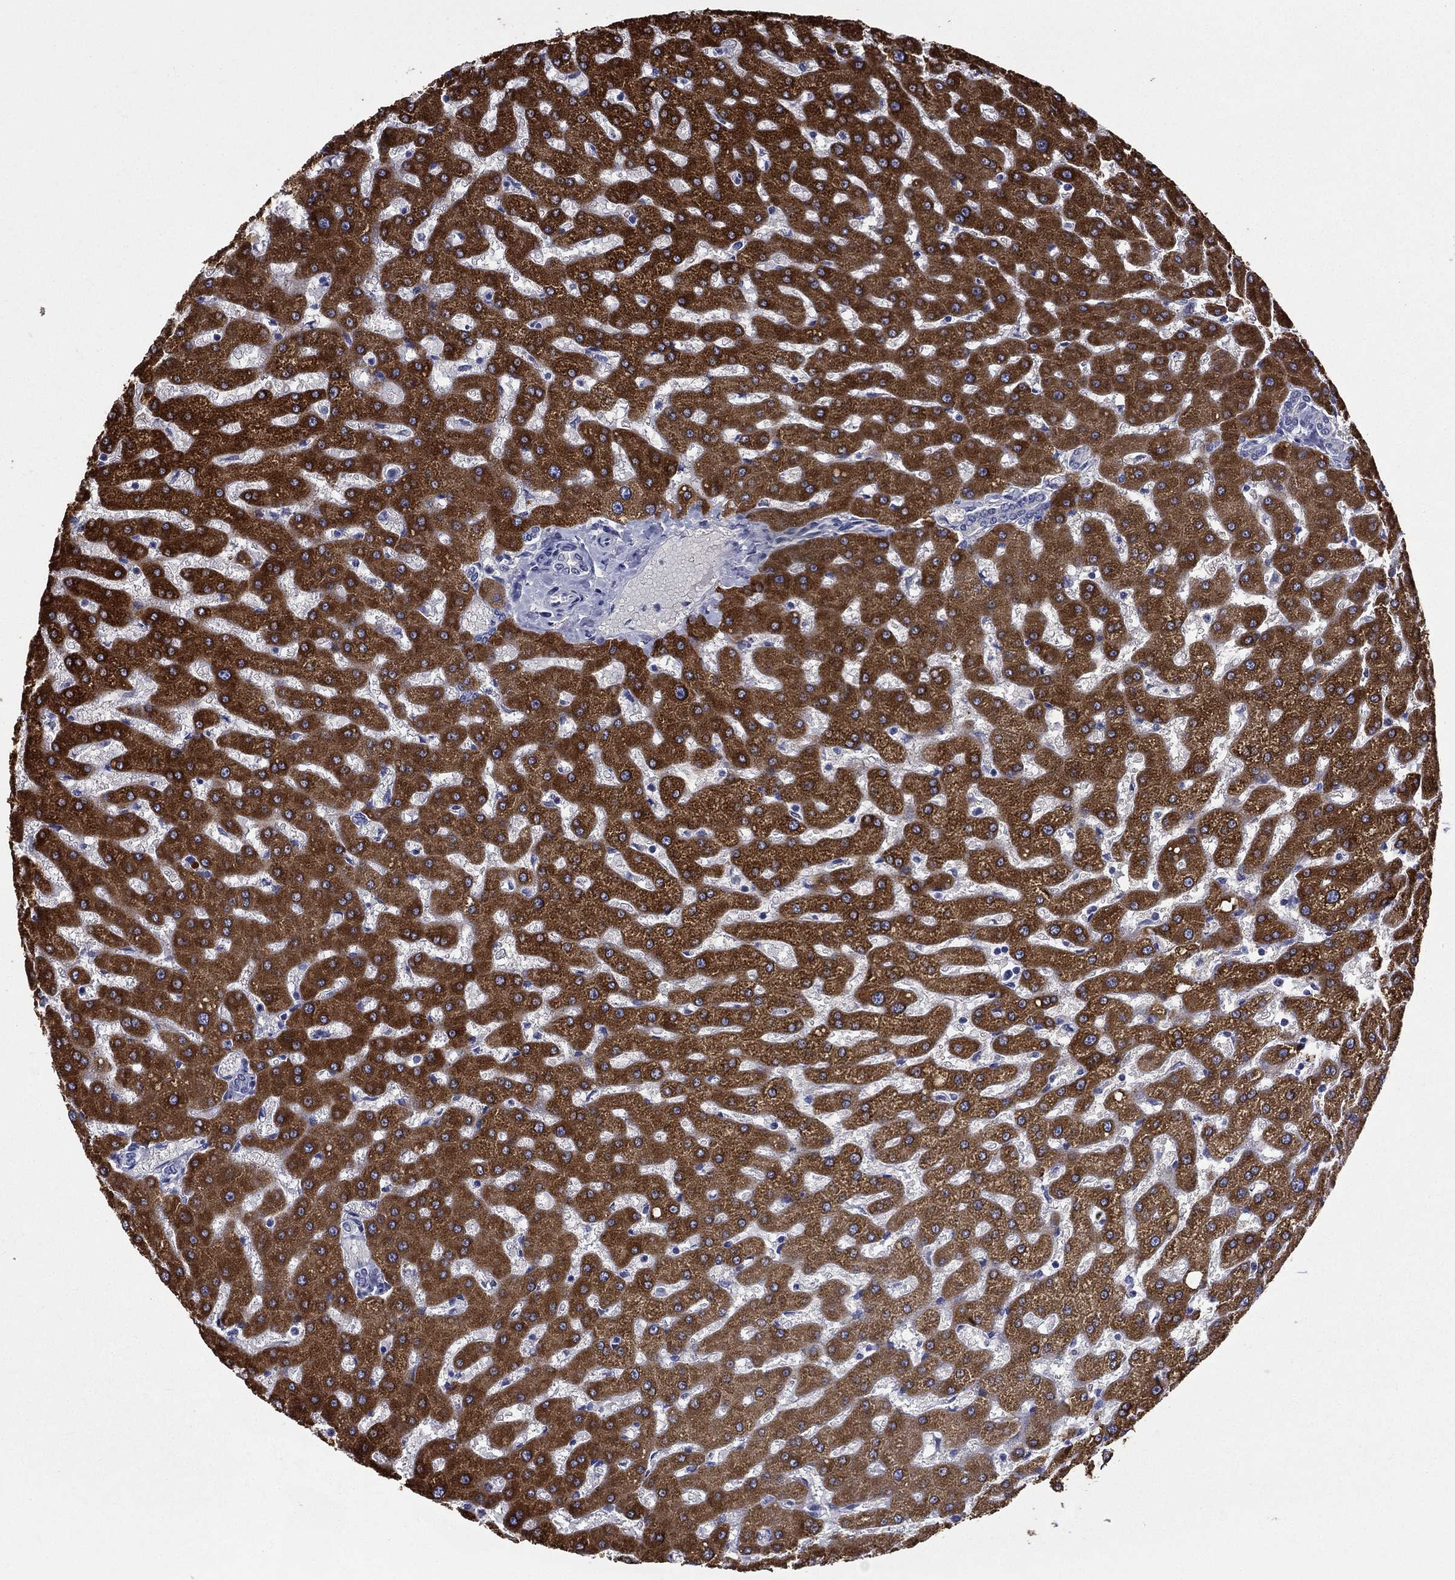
{"staining": {"intensity": "negative", "quantity": "none", "location": "none"}, "tissue": "liver", "cell_type": "Cholangiocytes", "image_type": "normal", "snomed": [{"axis": "morphology", "description": "Normal tissue, NOS"}, {"axis": "topography", "description": "Liver"}], "caption": "There is no significant staining in cholangiocytes of liver. (IHC, brightfield microscopy, high magnification).", "gene": "CES2", "patient": {"sex": "female", "age": 50}}